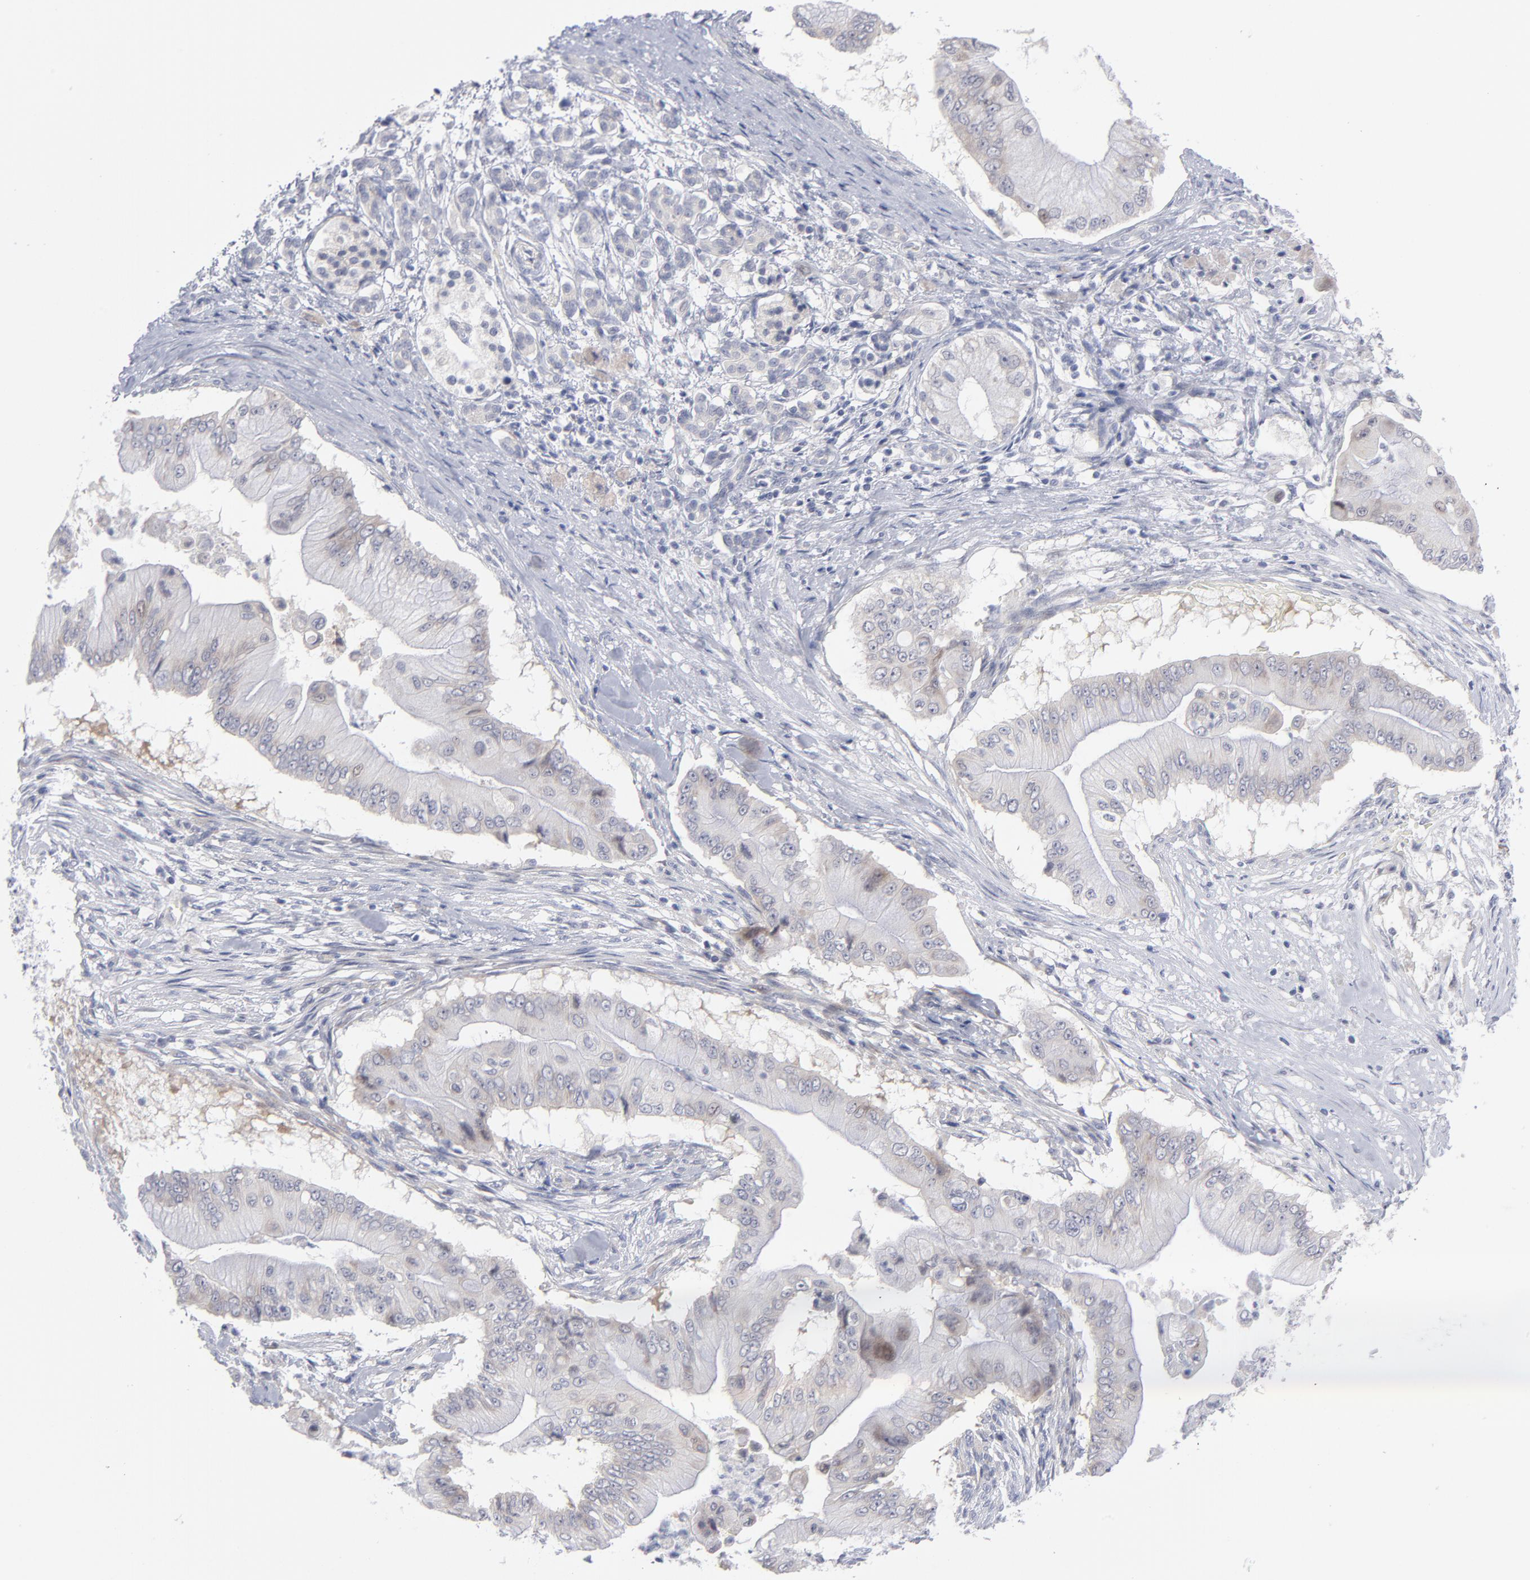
{"staining": {"intensity": "negative", "quantity": "none", "location": "none"}, "tissue": "pancreatic cancer", "cell_type": "Tumor cells", "image_type": "cancer", "snomed": [{"axis": "morphology", "description": "Adenocarcinoma, NOS"}, {"axis": "topography", "description": "Pancreas"}], "caption": "High magnification brightfield microscopy of pancreatic adenocarcinoma stained with DAB (brown) and counterstained with hematoxylin (blue): tumor cells show no significant expression. (Immunohistochemistry, brightfield microscopy, high magnification).", "gene": "RPS24", "patient": {"sex": "male", "age": 62}}